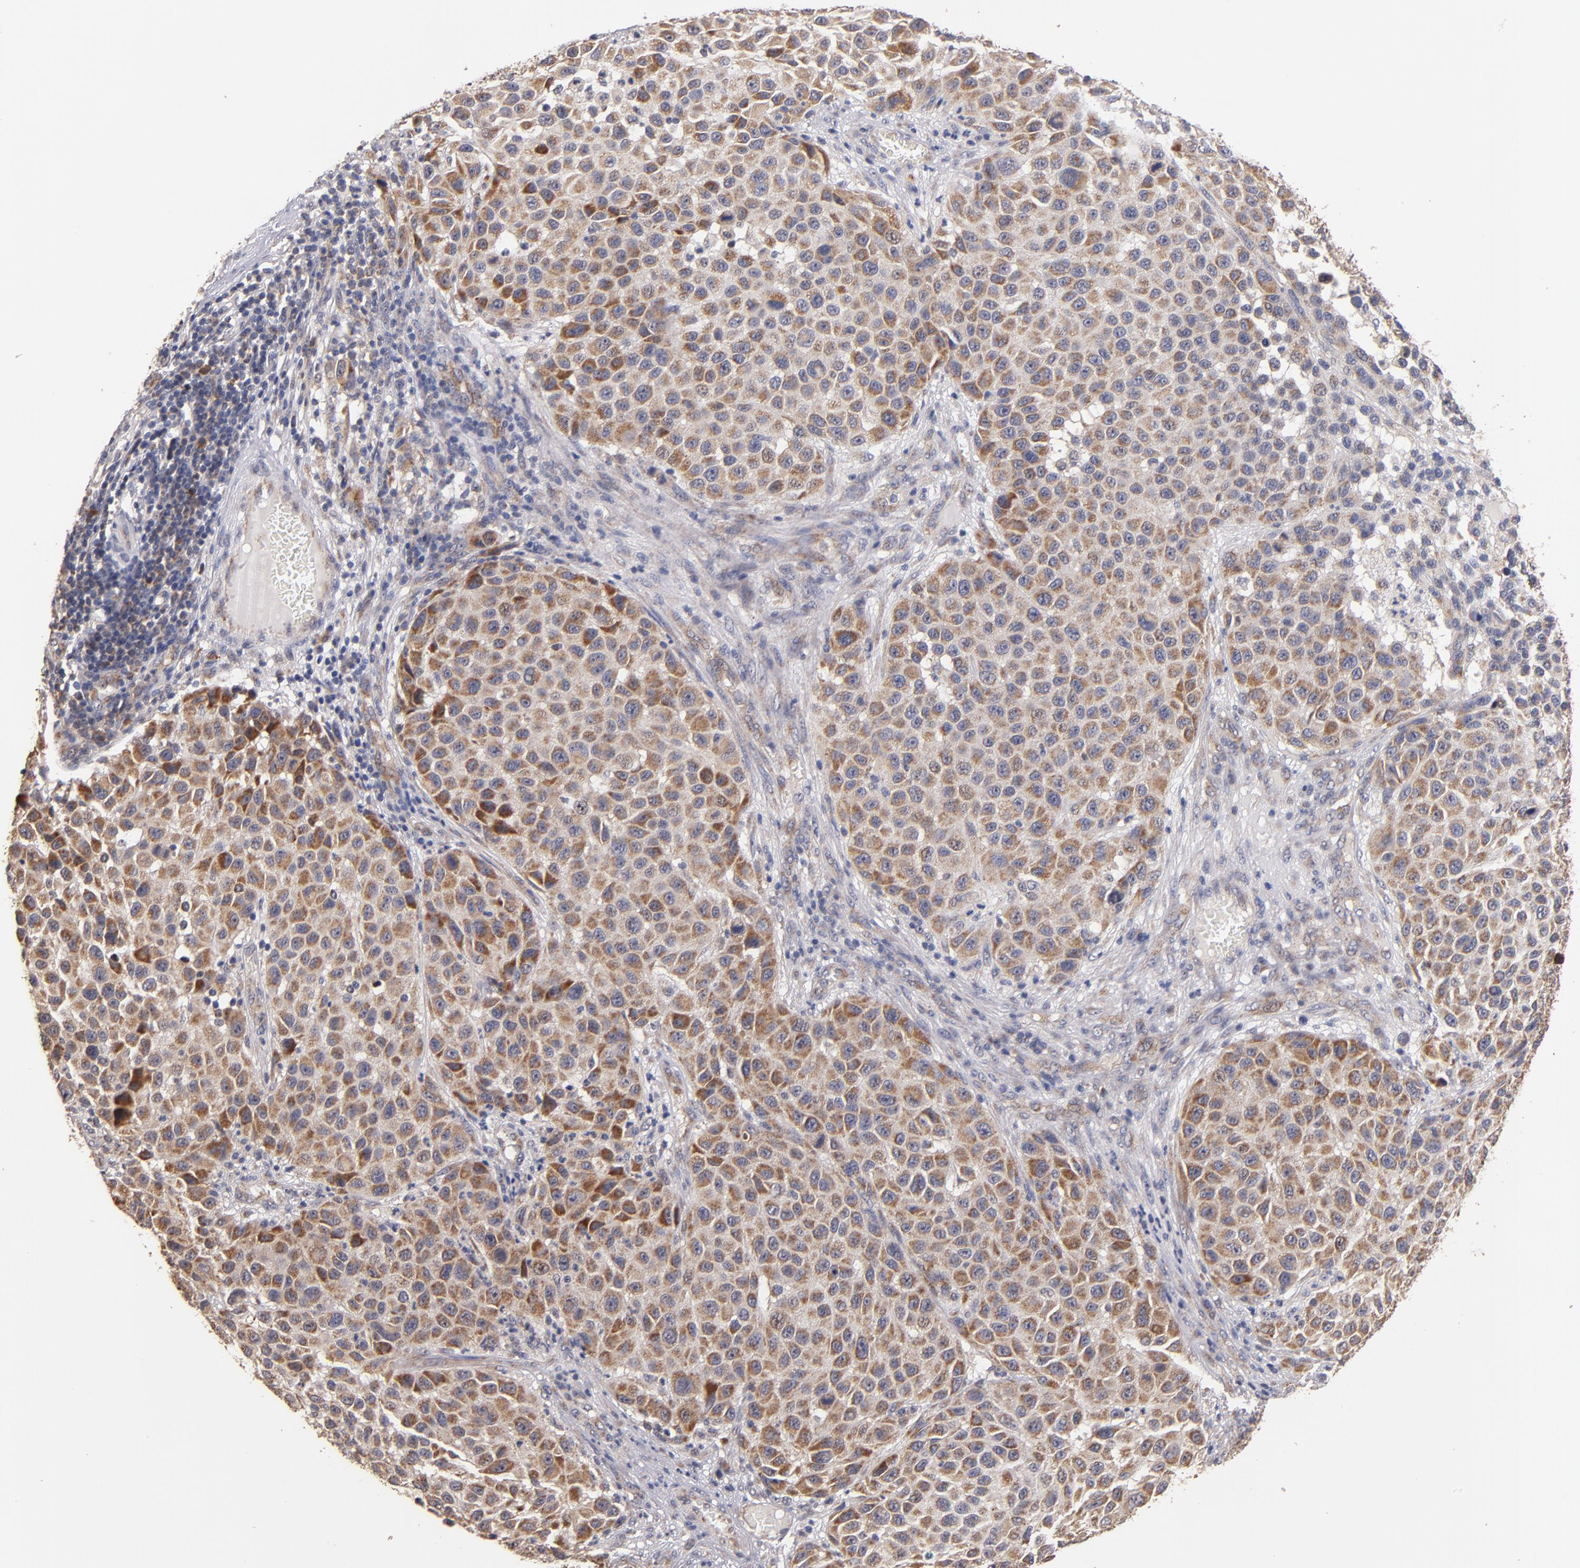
{"staining": {"intensity": "moderate", "quantity": ">75%", "location": "cytoplasmic/membranous"}, "tissue": "melanoma", "cell_type": "Tumor cells", "image_type": "cancer", "snomed": [{"axis": "morphology", "description": "Malignant melanoma, Metastatic site"}, {"axis": "topography", "description": "Lymph node"}], "caption": "Immunohistochemistry (DAB (3,3'-diaminobenzidine)) staining of malignant melanoma (metastatic site) displays moderate cytoplasmic/membranous protein positivity in approximately >75% of tumor cells.", "gene": "DIABLO", "patient": {"sex": "male", "age": 61}}